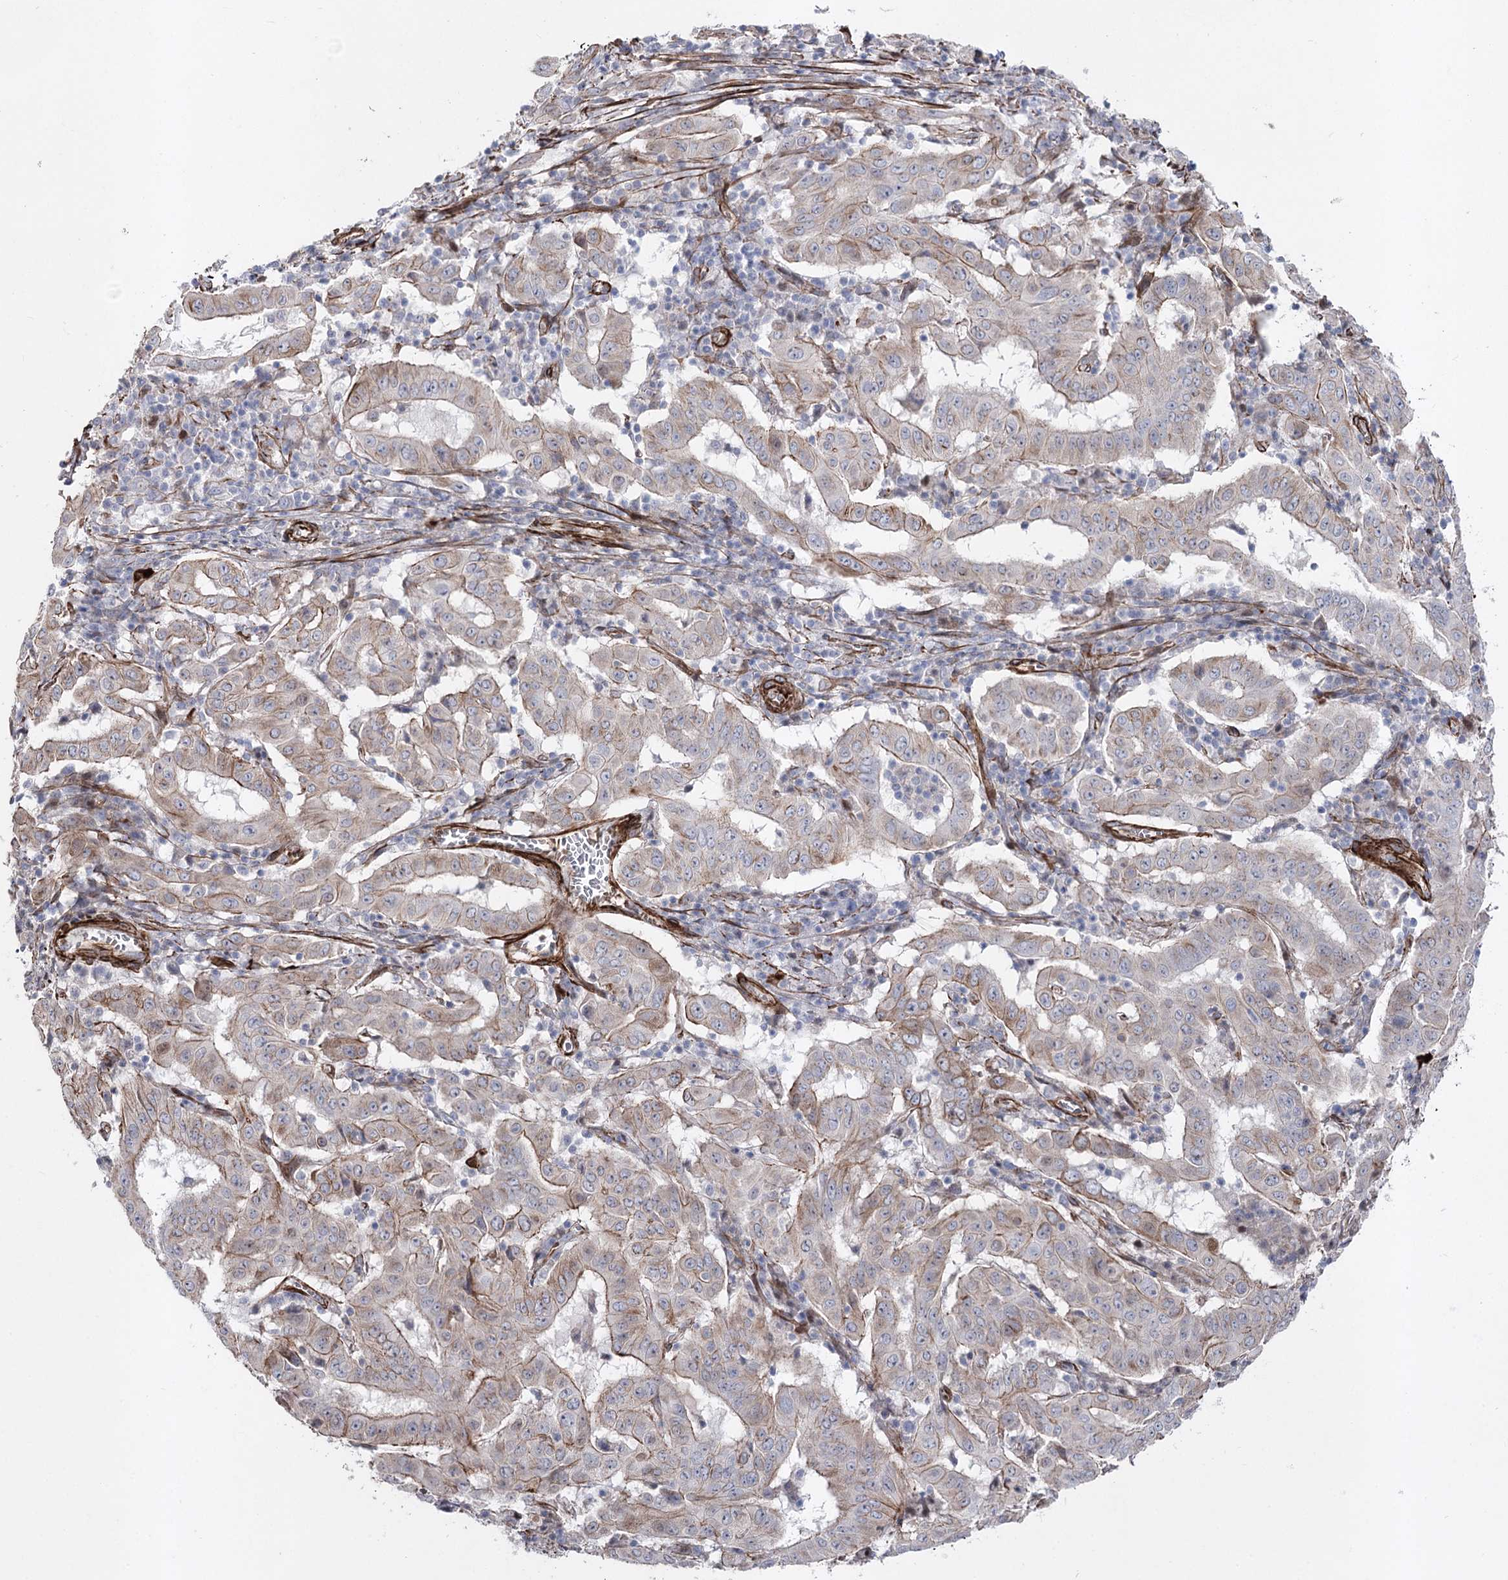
{"staining": {"intensity": "weak", "quantity": "25%-75%", "location": "cytoplasmic/membranous"}, "tissue": "pancreatic cancer", "cell_type": "Tumor cells", "image_type": "cancer", "snomed": [{"axis": "morphology", "description": "Adenocarcinoma, NOS"}, {"axis": "topography", "description": "Pancreas"}], "caption": "High-power microscopy captured an immunohistochemistry histopathology image of pancreatic cancer (adenocarcinoma), revealing weak cytoplasmic/membranous positivity in approximately 25%-75% of tumor cells.", "gene": "ARHGAP20", "patient": {"sex": "male", "age": 63}}